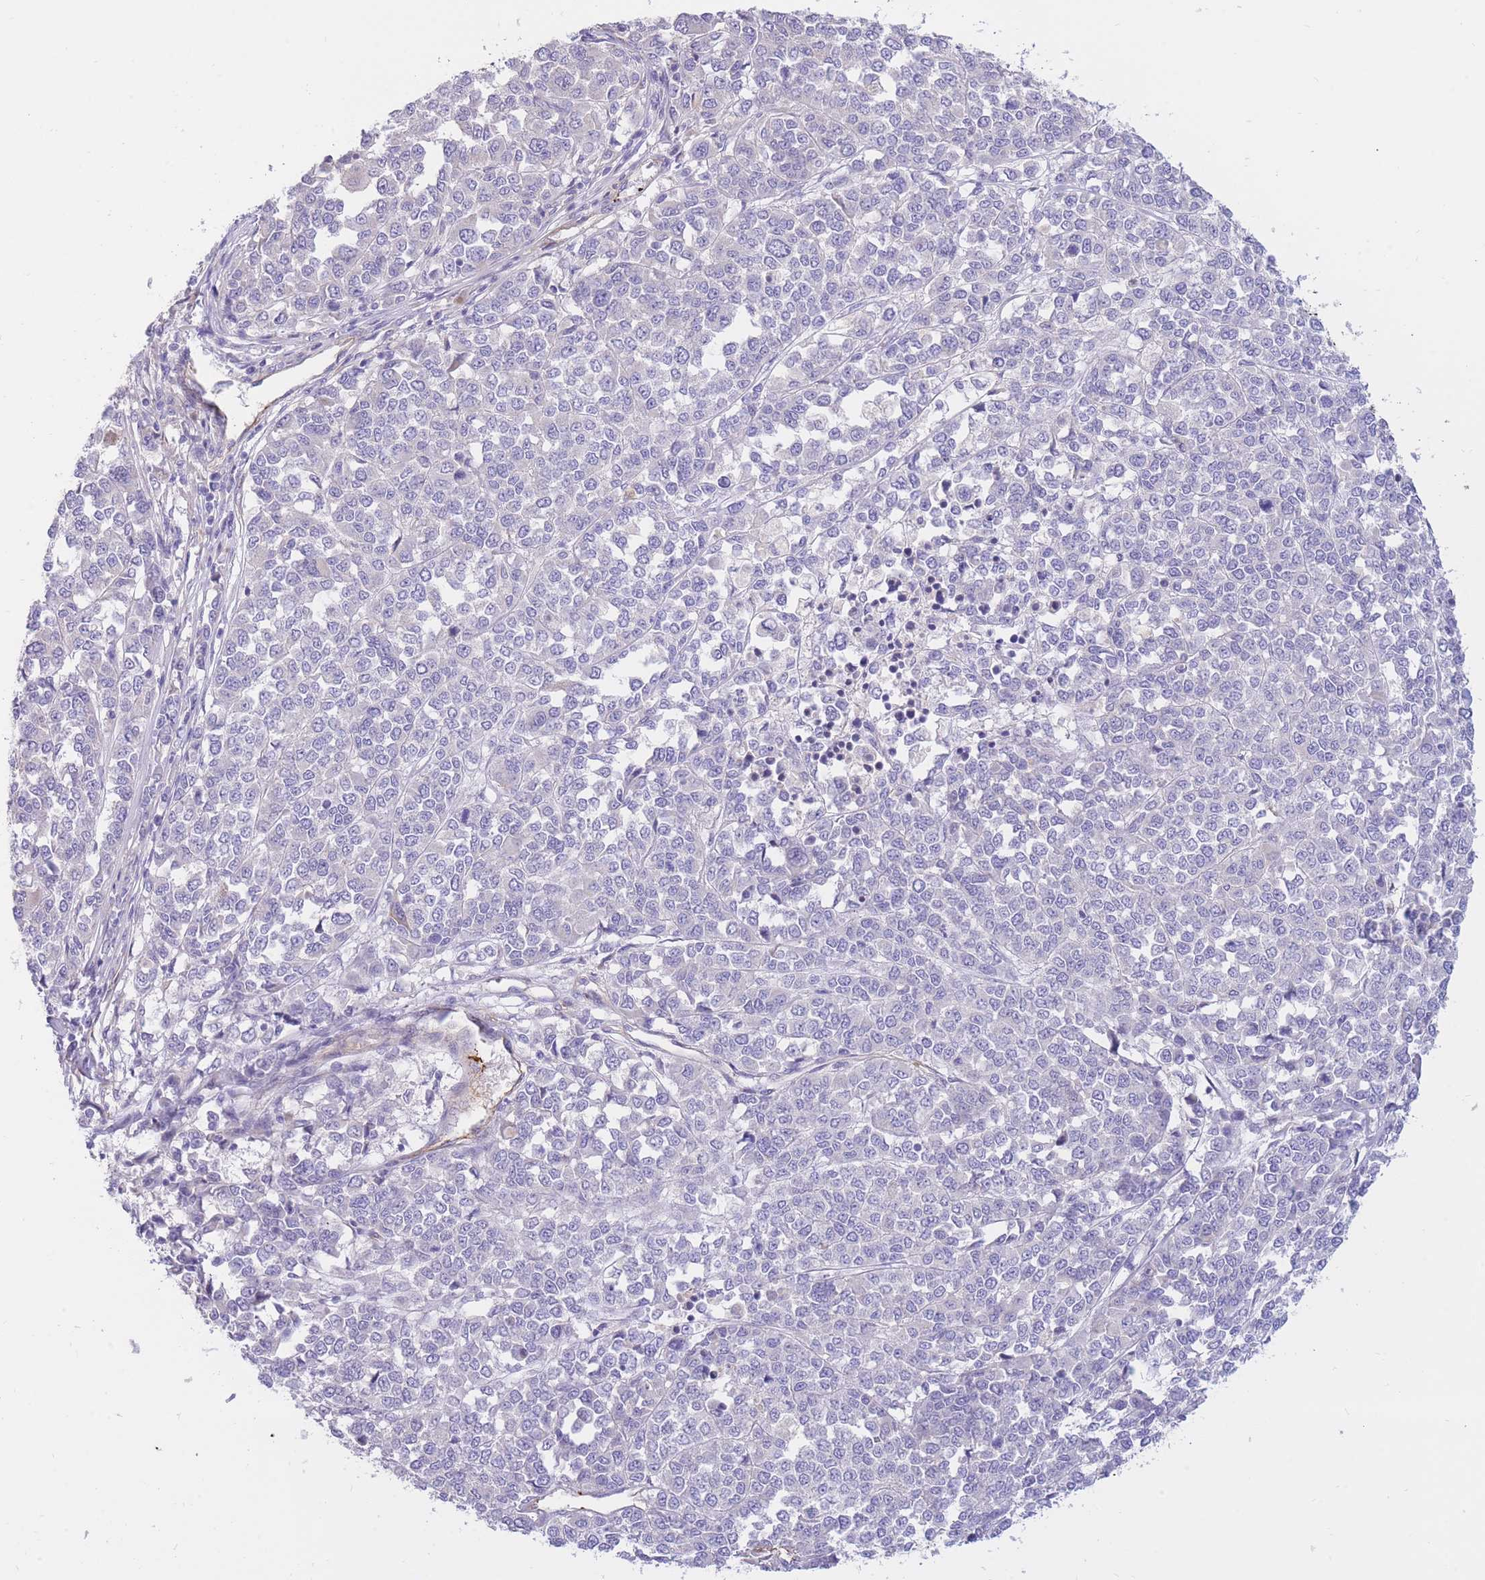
{"staining": {"intensity": "negative", "quantity": "none", "location": "none"}, "tissue": "melanoma", "cell_type": "Tumor cells", "image_type": "cancer", "snomed": [{"axis": "morphology", "description": "Malignant melanoma, Metastatic site"}, {"axis": "topography", "description": "Lymph node"}], "caption": "This is an immunohistochemistry image of human melanoma. There is no positivity in tumor cells.", "gene": "SULT1A1", "patient": {"sex": "male", "age": 44}}